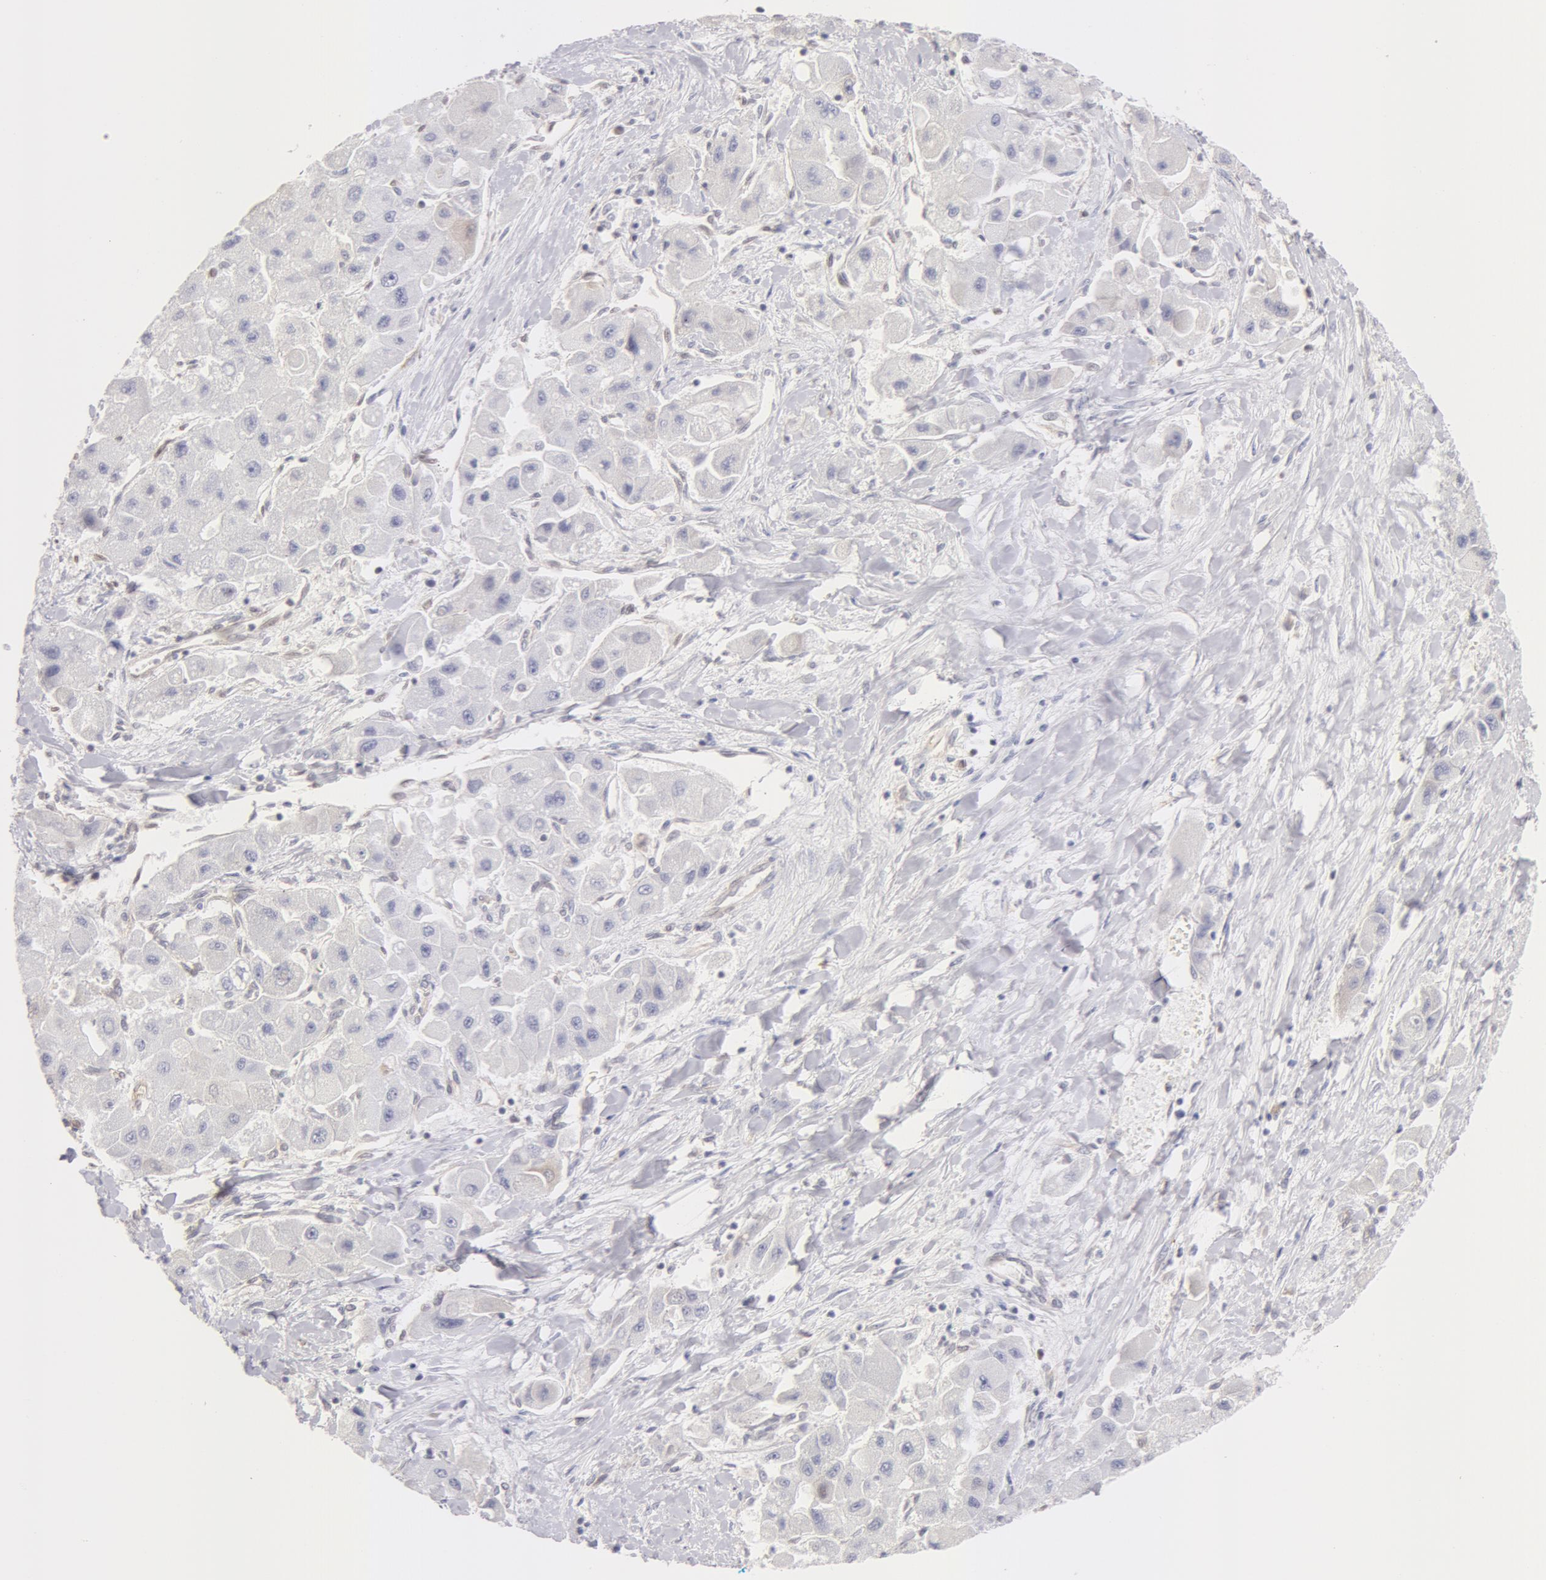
{"staining": {"intensity": "negative", "quantity": "none", "location": "none"}, "tissue": "liver cancer", "cell_type": "Tumor cells", "image_type": "cancer", "snomed": [{"axis": "morphology", "description": "Carcinoma, Hepatocellular, NOS"}, {"axis": "topography", "description": "Liver"}], "caption": "Tumor cells show no significant expression in liver hepatocellular carcinoma. (DAB immunohistochemistry (IHC), high magnification).", "gene": "DDX3Y", "patient": {"sex": "male", "age": 24}}